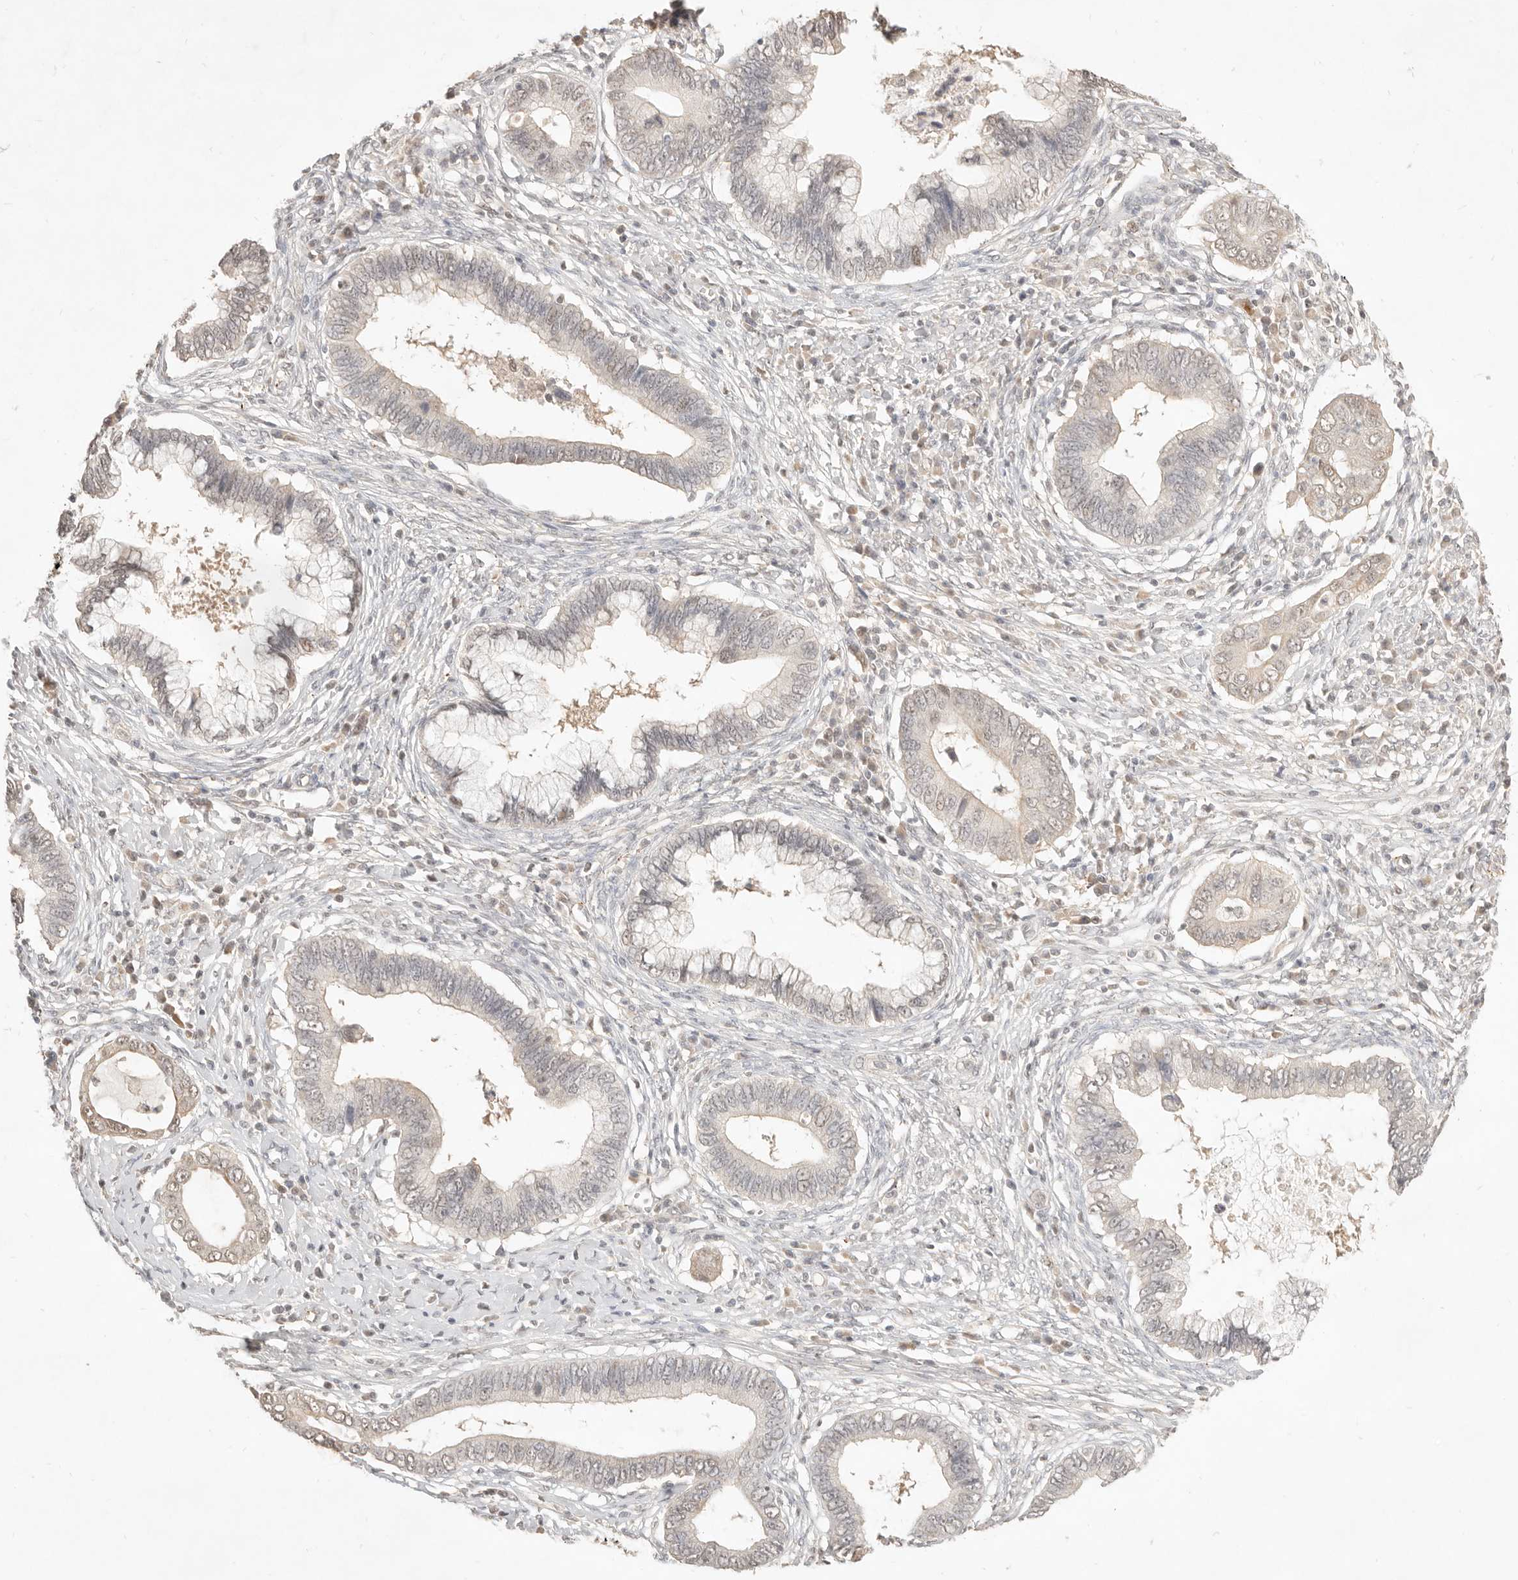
{"staining": {"intensity": "weak", "quantity": "25%-75%", "location": "nuclear"}, "tissue": "cervical cancer", "cell_type": "Tumor cells", "image_type": "cancer", "snomed": [{"axis": "morphology", "description": "Adenocarcinoma, NOS"}, {"axis": "topography", "description": "Cervix"}], "caption": "High-magnification brightfield microscopy of cervical cancer (adenocarcinoma) stained with DAB (brown) and counterstained with hematoxylin (blue). tumor cells exhibit weak nuclear staining is seen in about25%-75% of cells.", "gene": "MEP1A", "patient": {"sex": "female", "age": 44}}